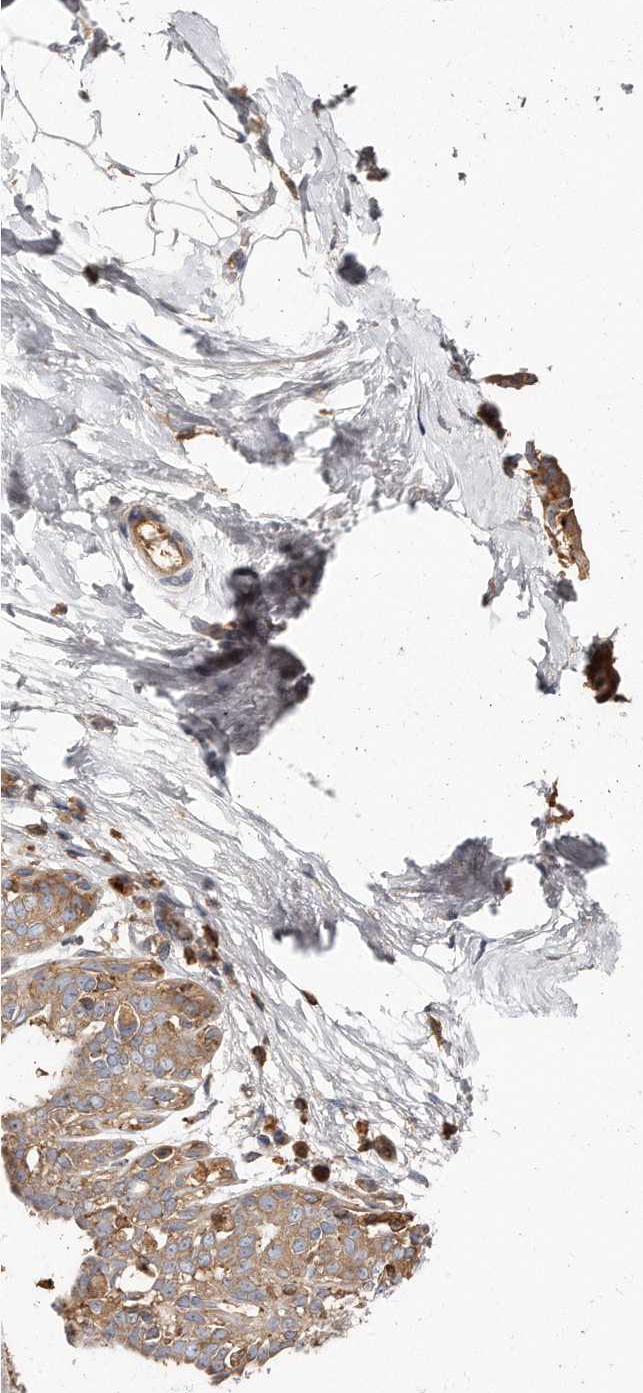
{"staining": {"intensity": "negative", "quantity": "none", "location": "none"}, "tissue": "breast", "cell_type": "Adipocytes", "image_type": "normal", "snomed": [{"axis": "morphology", "description": "Normal tissue, NOS"}, {"axis": "topography", "description": "Breast"}], "caption": "High magnification brightfield microscopy of normal breast stained with DAB (3,3'-diaminobenzidine) (brown) and counterstained with hematoxylin (blue): adipocytes show no significant staining. (Immunohistochemistry (ihc), brightfield microscopy, high magnification).", "gene": "CAP1", "patient": {"sex": "female", "age": 45}}